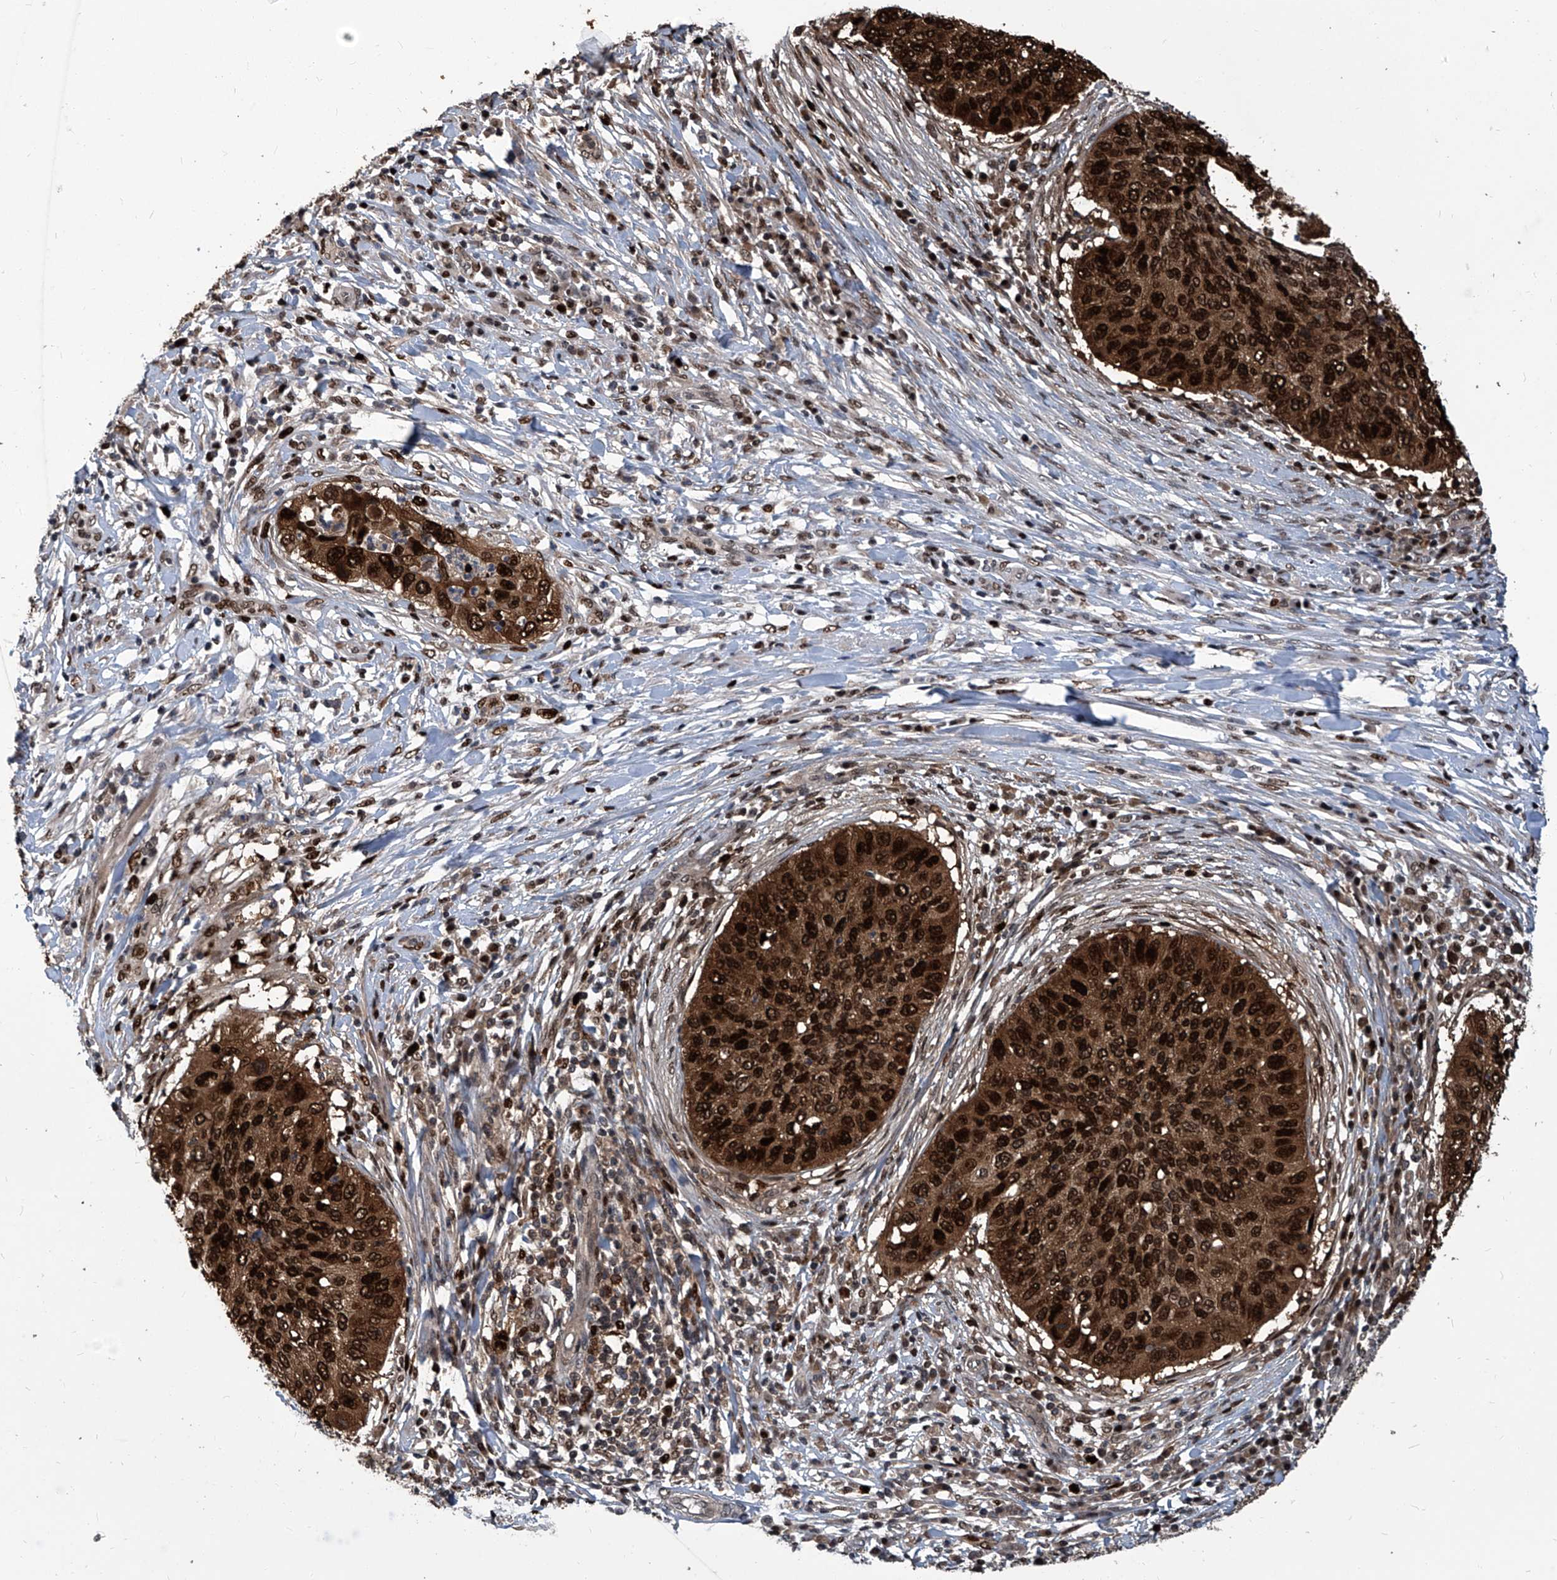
{"staining": {"intensity": "strong", "quantity": ">75%", "location": "cytoplasmic/membranous,nuclear"}, "tissue": "cervical cancer", "cell_type": "Tumor cells", "image_type": "cancer", "snomed": [{"axis": "morphology", "description": "Squamous cell carcinoma, NOS"}, {"axis": "topography", "description": "Cervix"}], "caption": "The histopathology image displays staining of cervical cancer (squamous cell carcinoma), revealing strong cytoplasmic/membranous and nuclear protein positivity (brown color) within tumor cells. Nuclei are stained in blue.", "gene": "PCNA", "patient": {"sex": "female", "age": 38}}